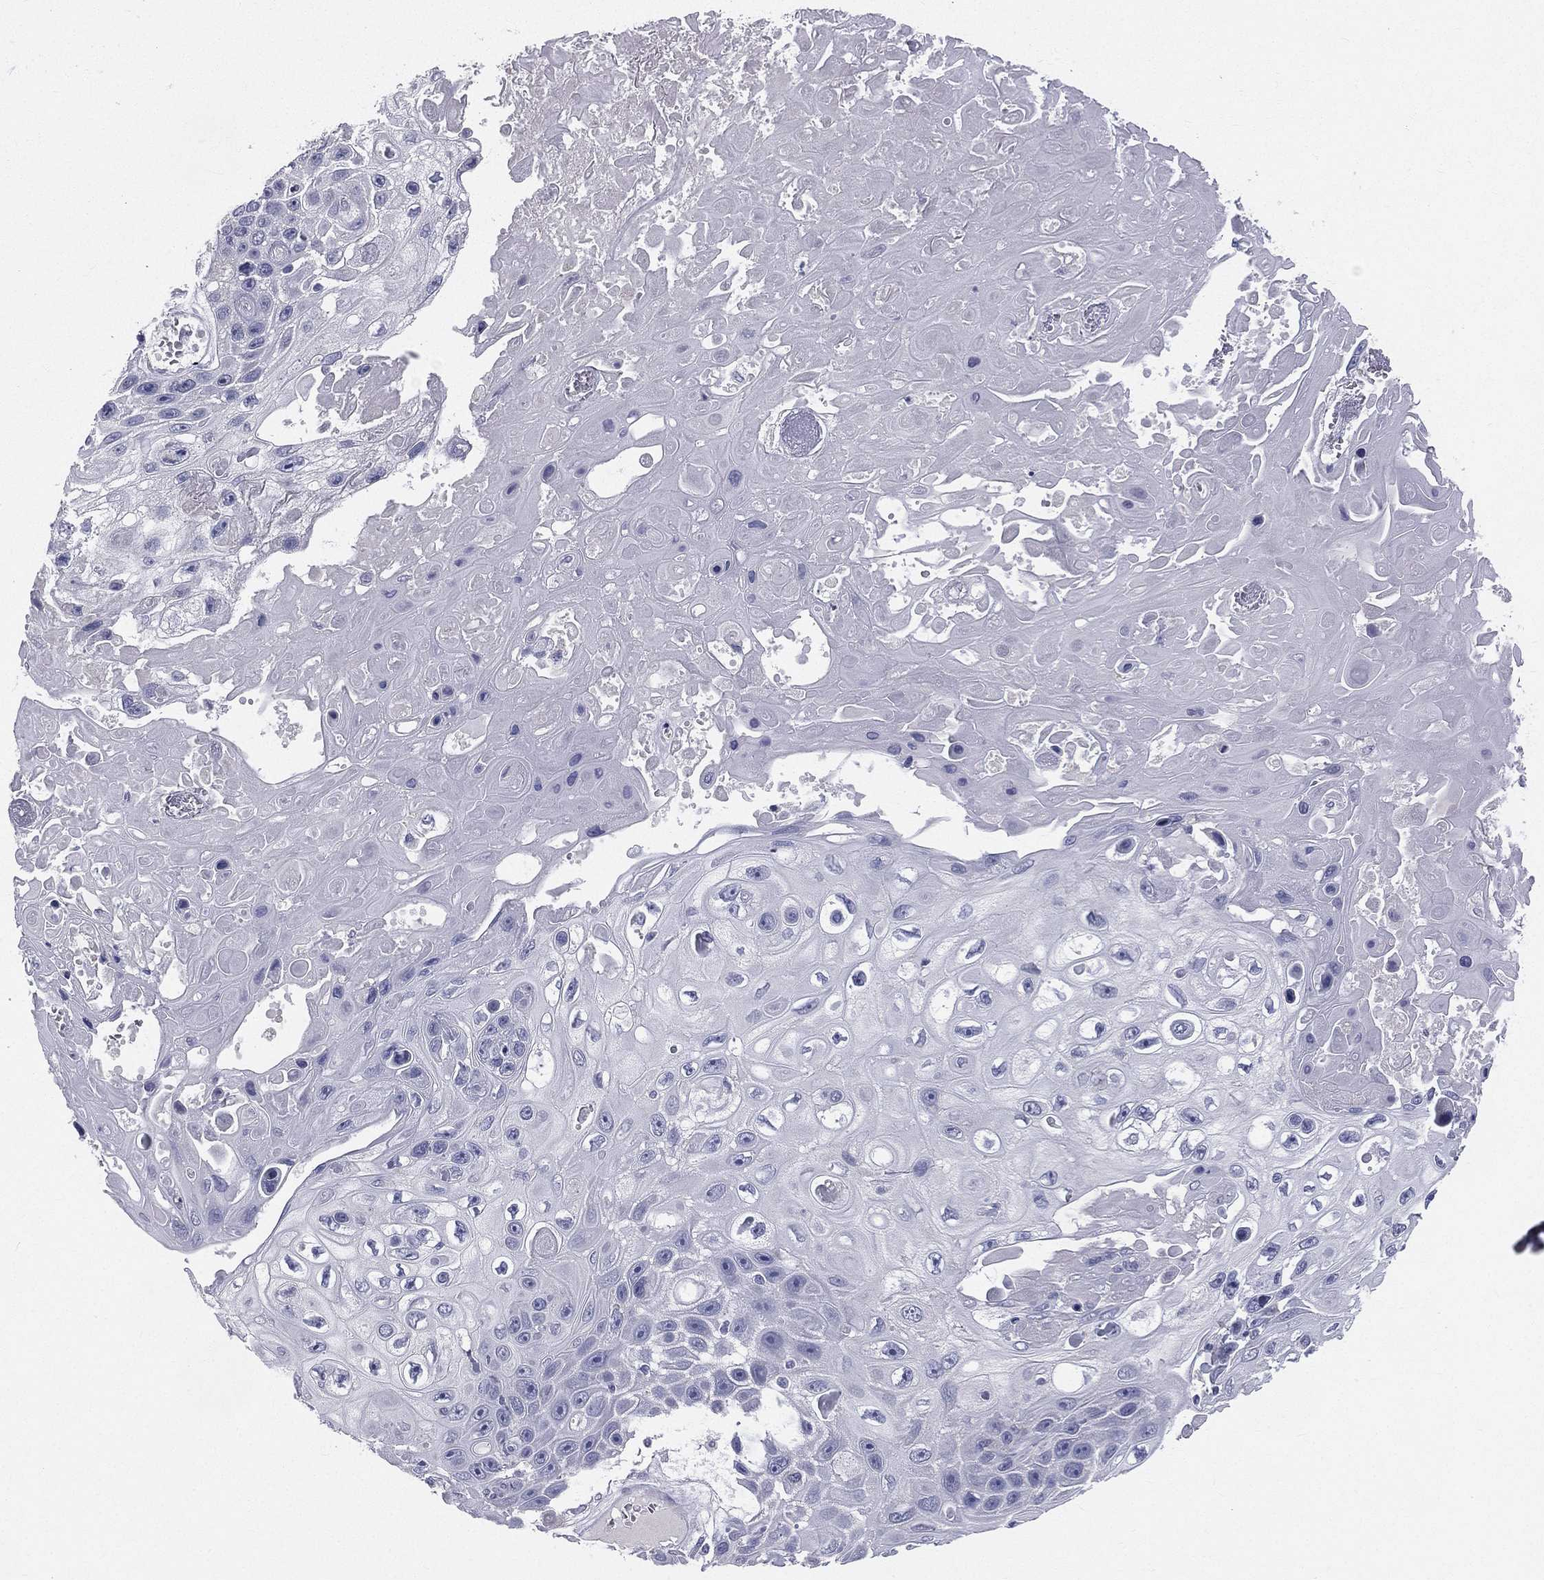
{"staining": {"intensity": "negative", "quantity": "none", "location": "none"}, "tissue": "skin cancer", "cell_type": "Tumor cells", "image_type": "cancer", "snomed": [{"axis": "morphology", "description": "Squamous cell carcinoma, NOS"}, {"axis": "topography", "description": "Skin"}], "caption": "Immunohistochemistry (IHC) photomicrograph of human skin squamous cell carcinoma stained for a protein (brown), which shows no expression in tumor cells.", "gene": "STK31", "patient": {"sex": "male", "age": 82}}